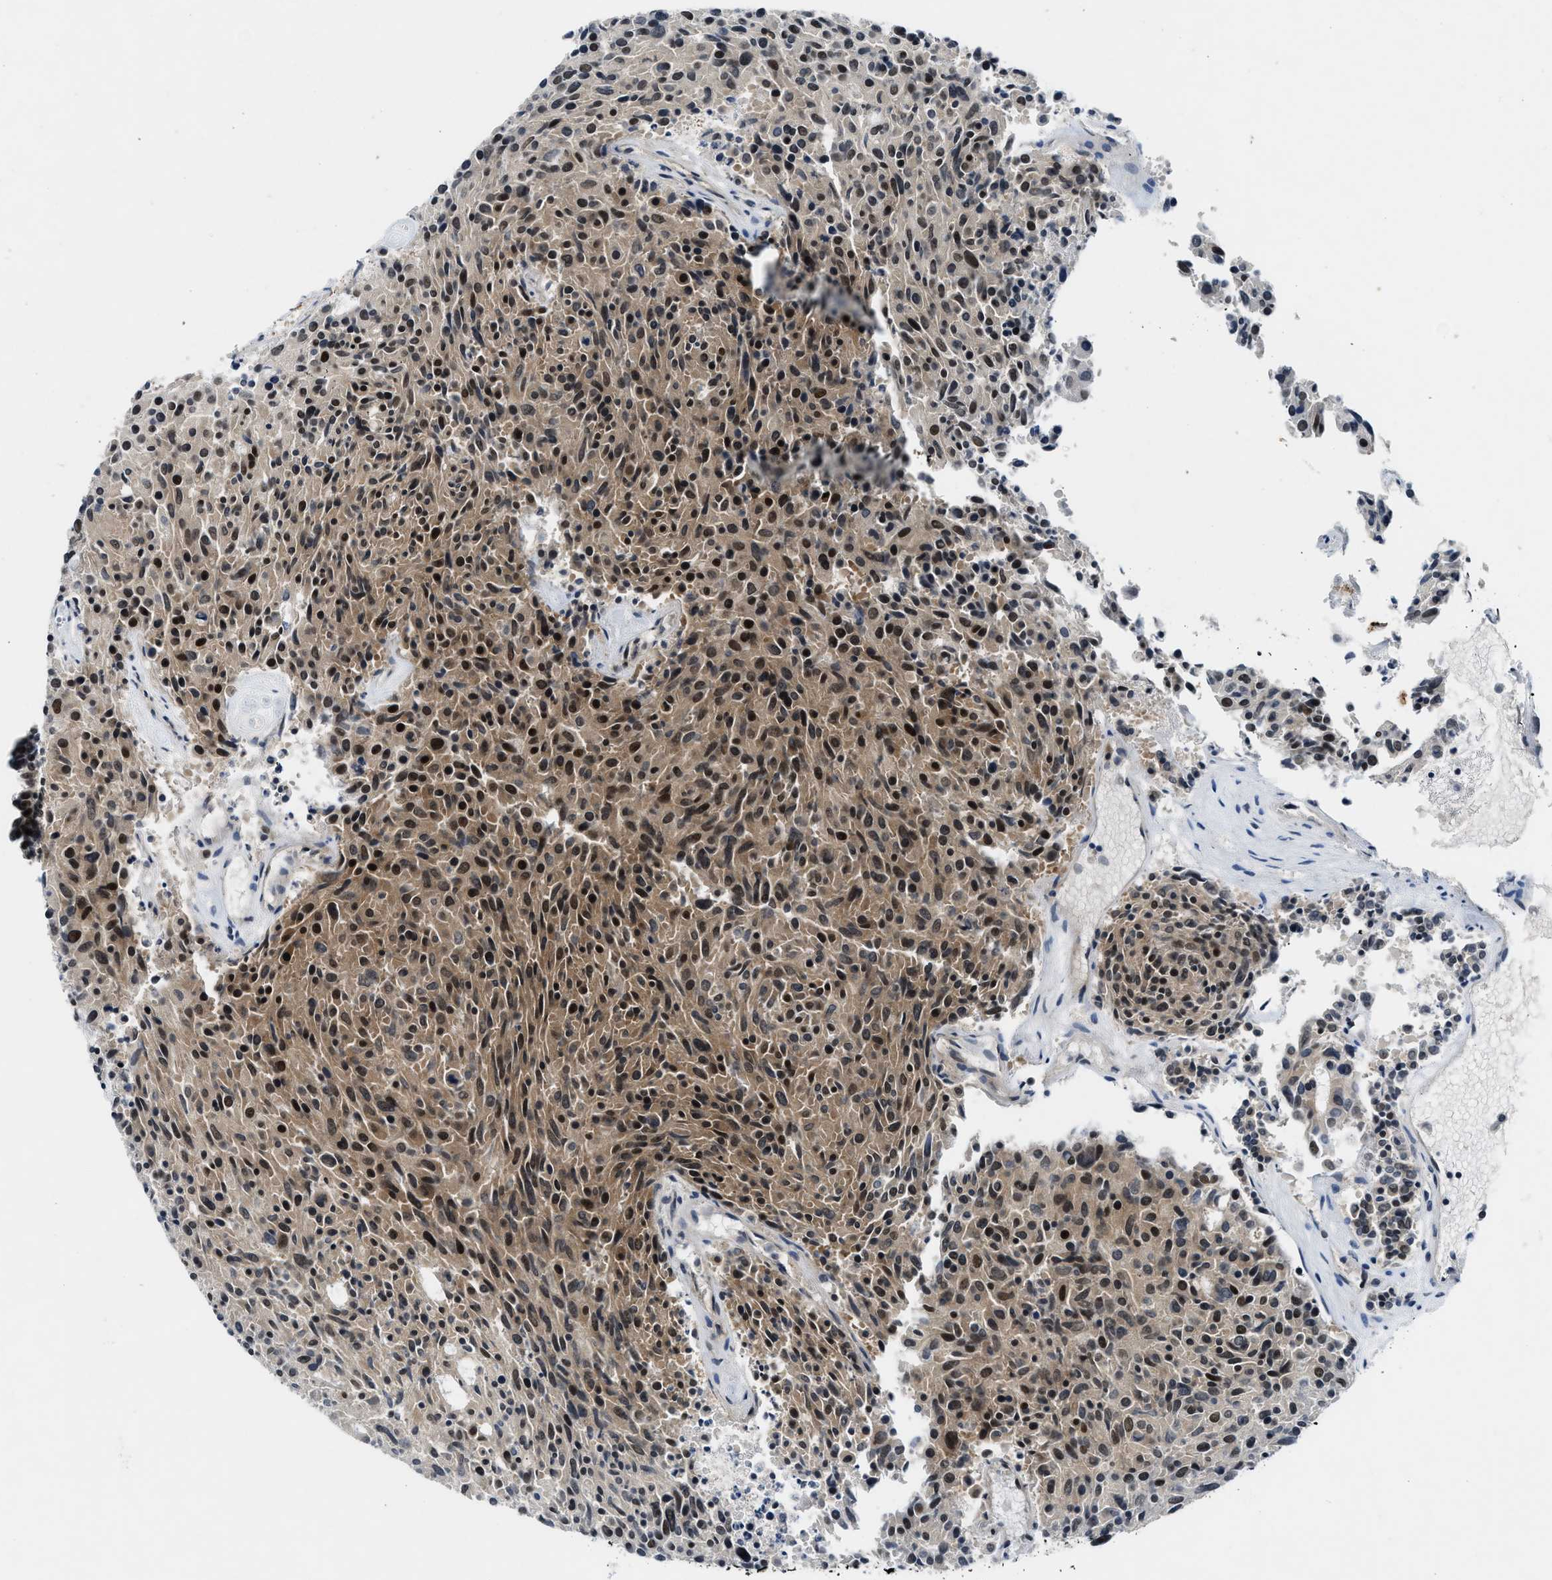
{"staining": {"intensity": "strong", "quantity": ">75%", "location": "cytoplasmic/membranous,nuclear"}, "tissue": "carcinoid", "cell_type": "Tumor cells", "image_type": "cancer", "snomed": [{"axis": "morphology", "description": "Carcinoid, malignant, NOS"}, {"axis": "topography", "description": "Pancreas"}], "caption": "The histopathology image shows immunohistochemical staining of carcinoid. There is strong cytoplasmic/membranous and nuclear staining is identified in approximately >75% of tumor cells. (DAB (3,3'-diaminobenzidine) IHC with brightfield microscopy, high magnification).", "gene": "NCOA1", "patient": {"sex": "female", "age": 54}}